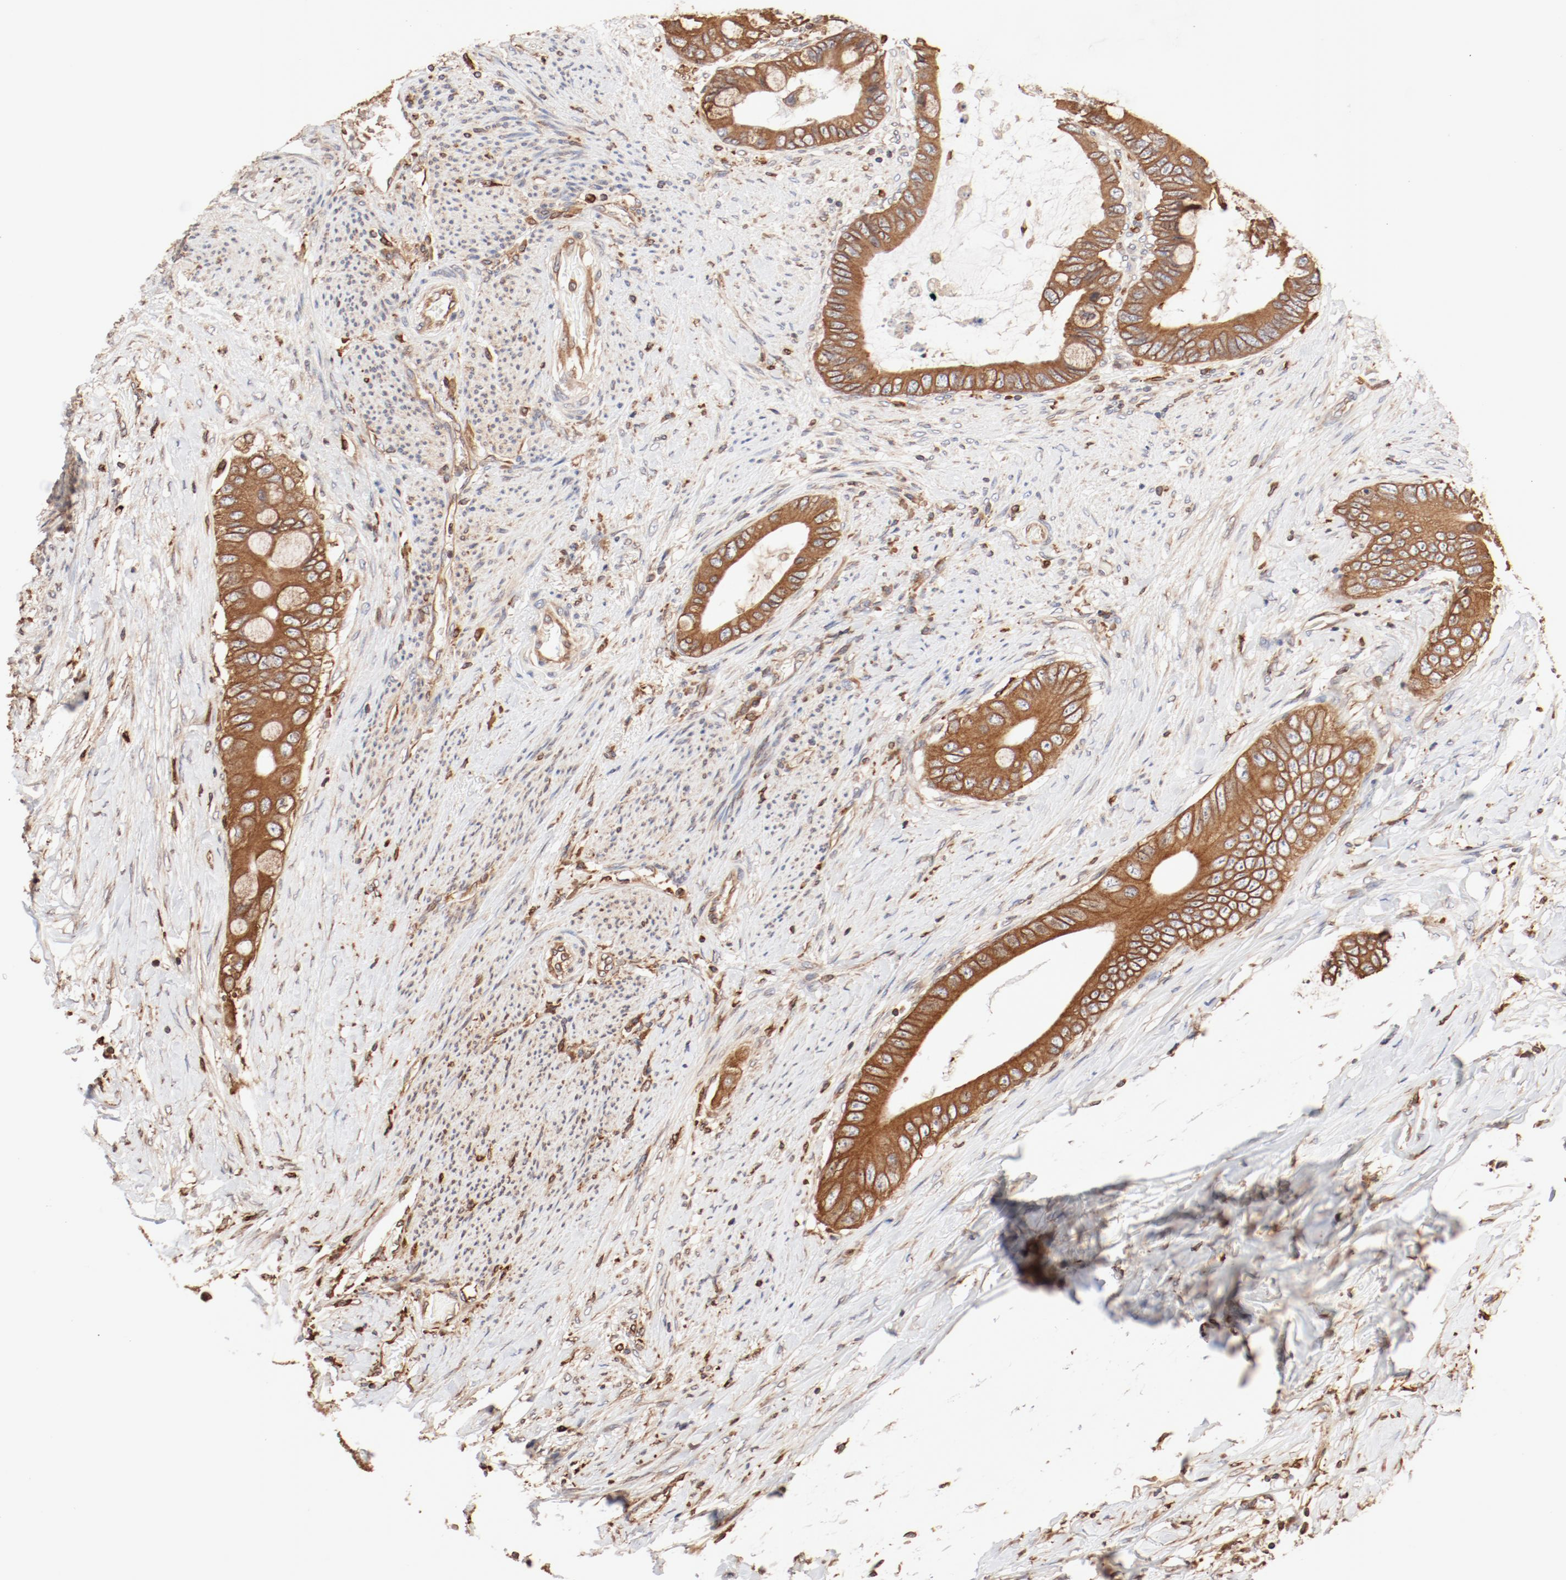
{"staining": {"intensity": "moderate", "quantity": ">75%", "location": "cytoplasmic/membranous"}, "tissue": "colorectal cancer", "cell_type": "Tumor cells", "image_type": "cancer", "snomed": [{"axis": "morphology", "description": "Normal tissue, NOS"}, {"axis": "morphology", "description": "Adenocarcinoma, NOS"}, {"axis": "topography", "description": "Rectum"}, {"axis": "topography", "description": "Peripheral nerve tissue"}], "caption": "An immunohistochemistry image of neoplastic tissue is shown. Protein staining in brown labels moderate cytoplasmic/membranous positivity in colorectal adenocarcinoma within tumor cells.", "gene": "BCAP31", "patient": {"sex": "female", "age": 77}}